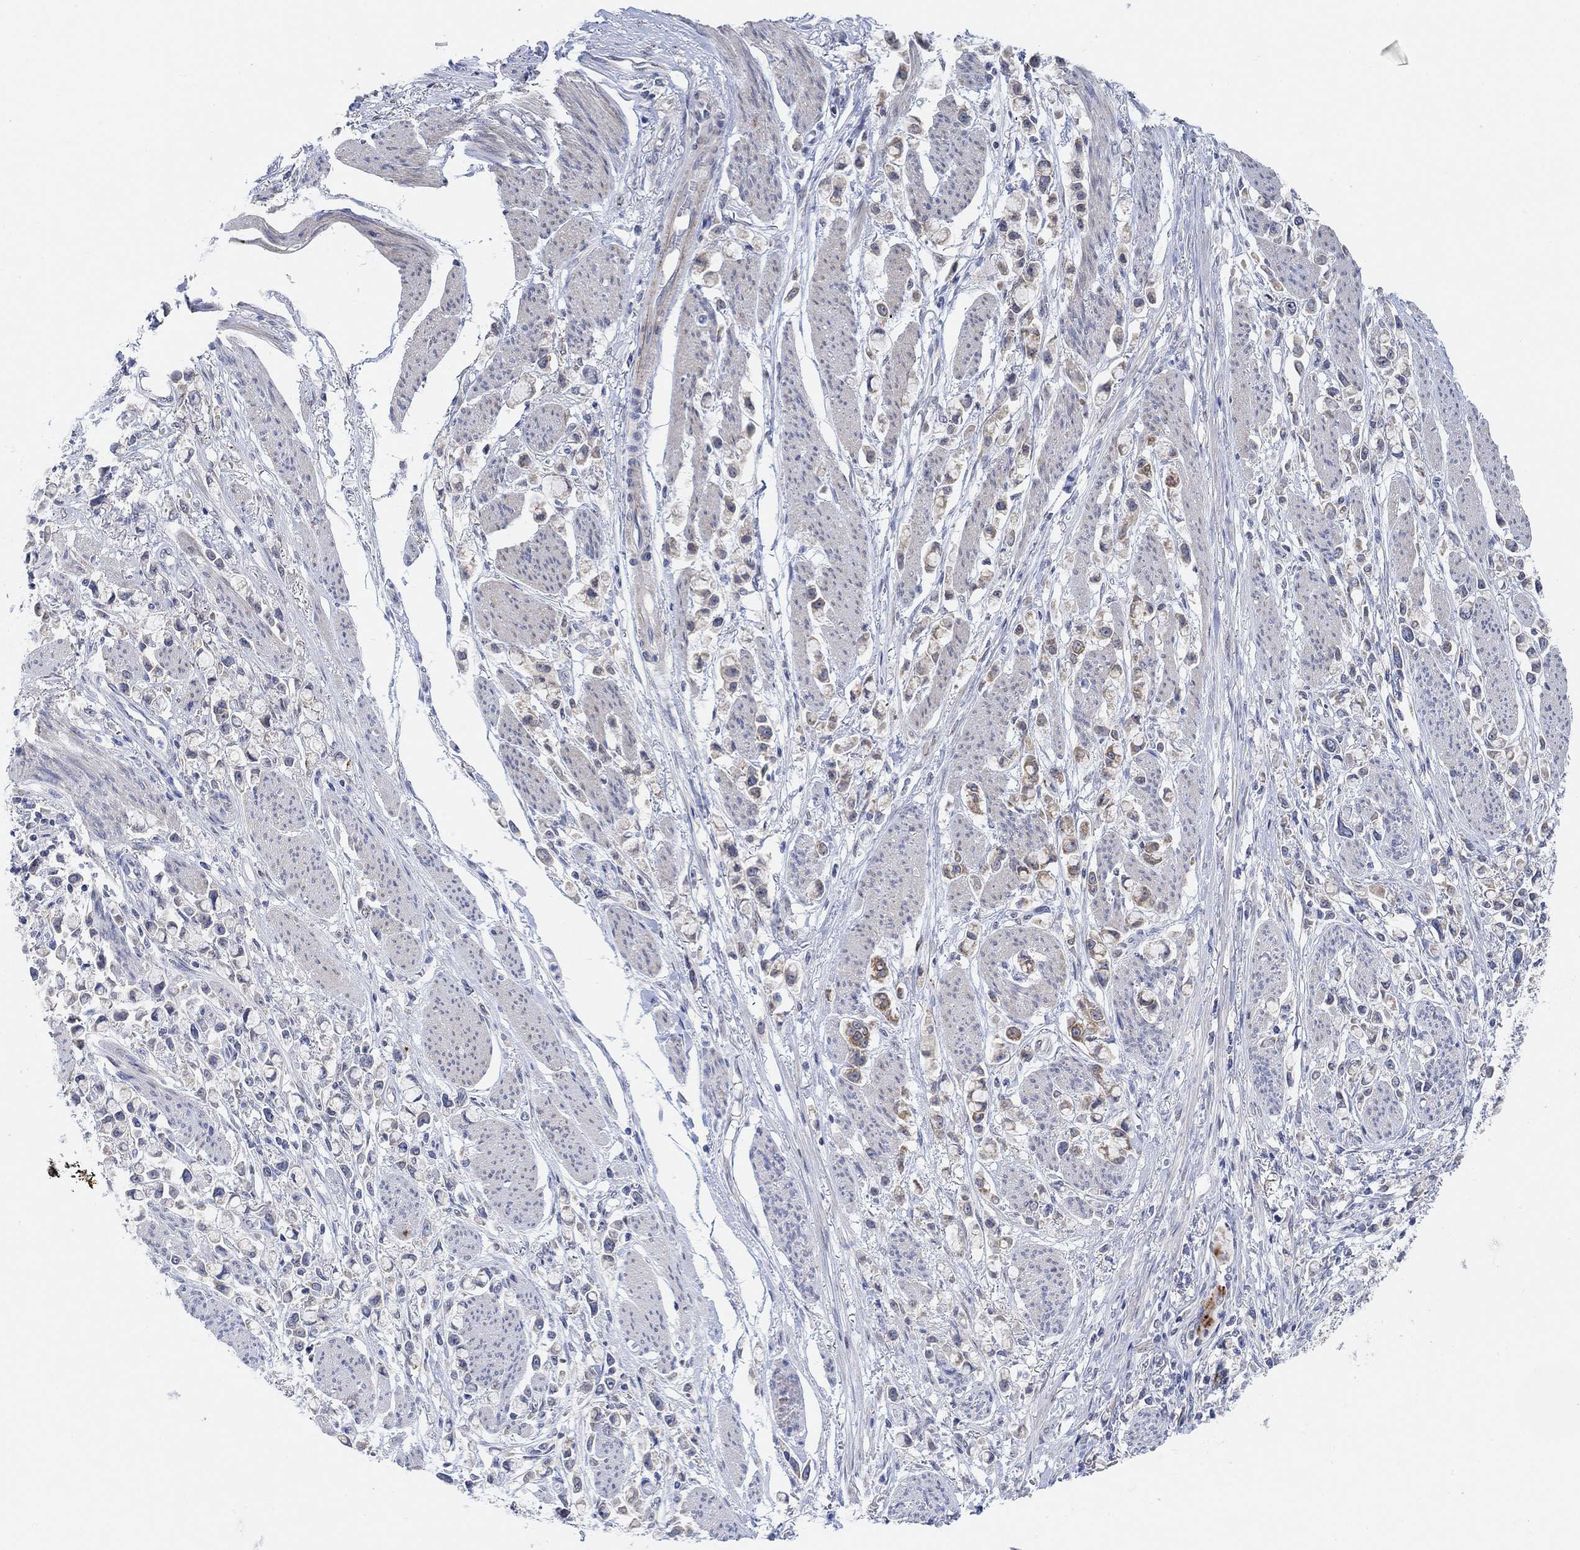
{"staining": {"intensity": "moderate", "quantity": "25%-75%", "location": "cytoplasmic/membranous"}, "tissue": "stomach cancer", "cell_type": "Tumor cells", "image_type": "cancer", "snomed": [{"axis": "morphology", "description": "Adenocarcinoma, NOS"}, {"axis": "topography", "description": "Stomach"}], "caption": "Protein expression analysis of stomach cancer (adenocarcinoma) reveals moderate cytoplasmic/membranous expression in about 25%-75% of tumor cells. (DAB (3,3'-diaminobenzidine) IHC, brown staining for protein, blue staining for nuclei).", "gene": "RIMS1", "patient": {"sex": "female", "age": 81}}